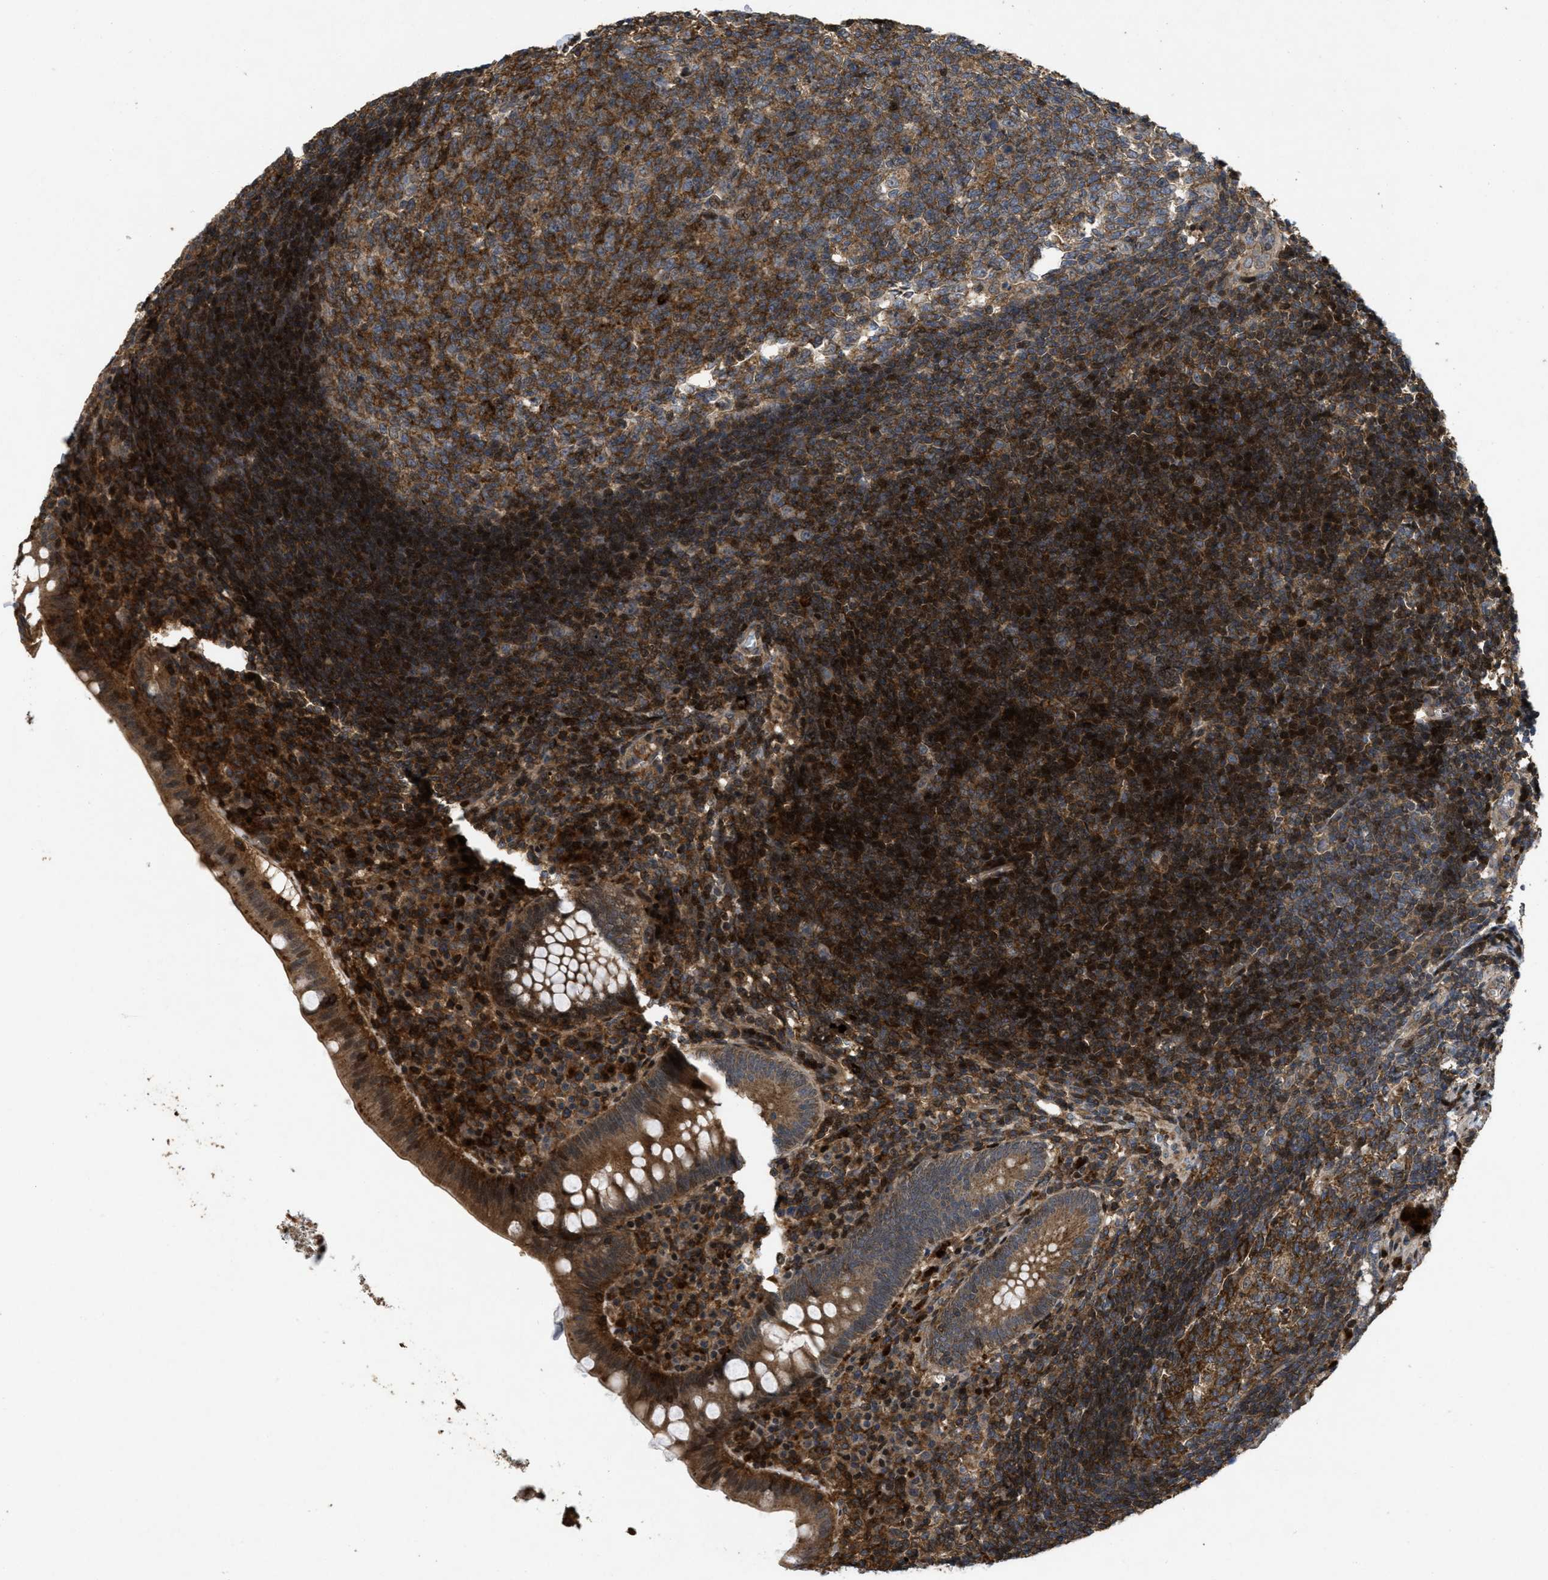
{"staining": {"intensity": "moderate", "quantity": ">75%", "location": "cytoplasmic/membranous"}, "tissue": "appendix", "cell_type": "Glandular cells", "image_type": "normal", "snomed": [{"axis": "morphology", "description": "Normal tissue, NOS"}, {"axis": "topography", "description": "Appendix"}], "caption": "Moderate cytoplasmic/membranous protein staining is present in approximately >75% of glandular cells in appendix. Immunohistochemistry stains the protein of interest in brown and the nuclei are stained blue.", "gene": "CBR3", "patient": {"sex": "male", "age": 56}}